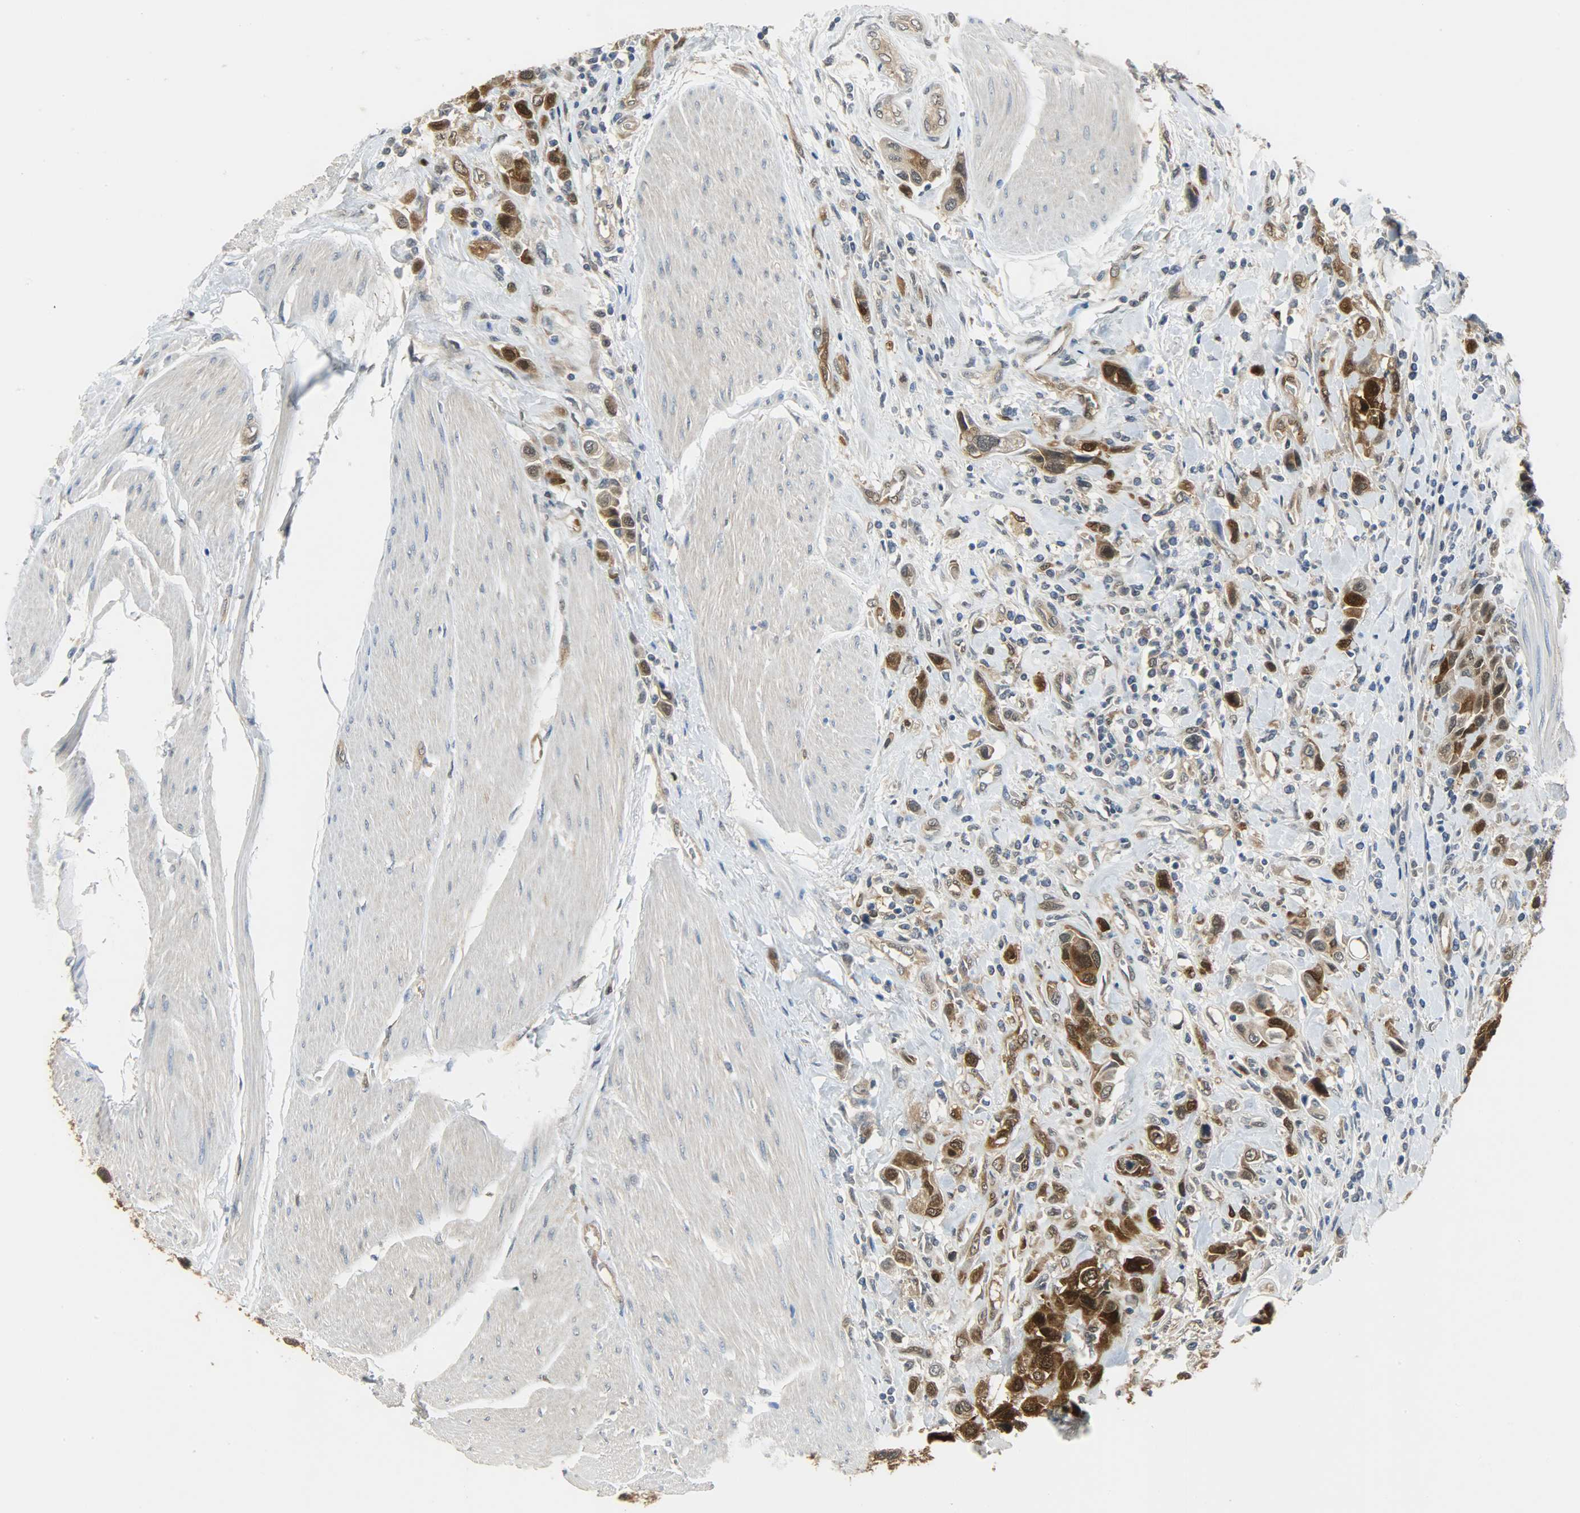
{"staining": {"intensity": "strong", "quantity": ">75%", "location": "cytoplasmic/membranous,nuclear"}, "tissue": "urothelial cancer", "cell_type": "Tumor cells", "image_type": "cancer", "snomed": [{"axis": "morphology", "description": "Urothelial carcinoma, High grade"}, {"axis": "topography", "description": "Urinary bladder"}], "caption": "There is high levels of strong cytoplasmic/membranous and nuclear expression in tumor cells of urothelial cancer, as demonstrated by immunohistochemical staining (brown color).", "gene": "EIF4EBP1", "patient": {"sex": "male", "age": 50}}